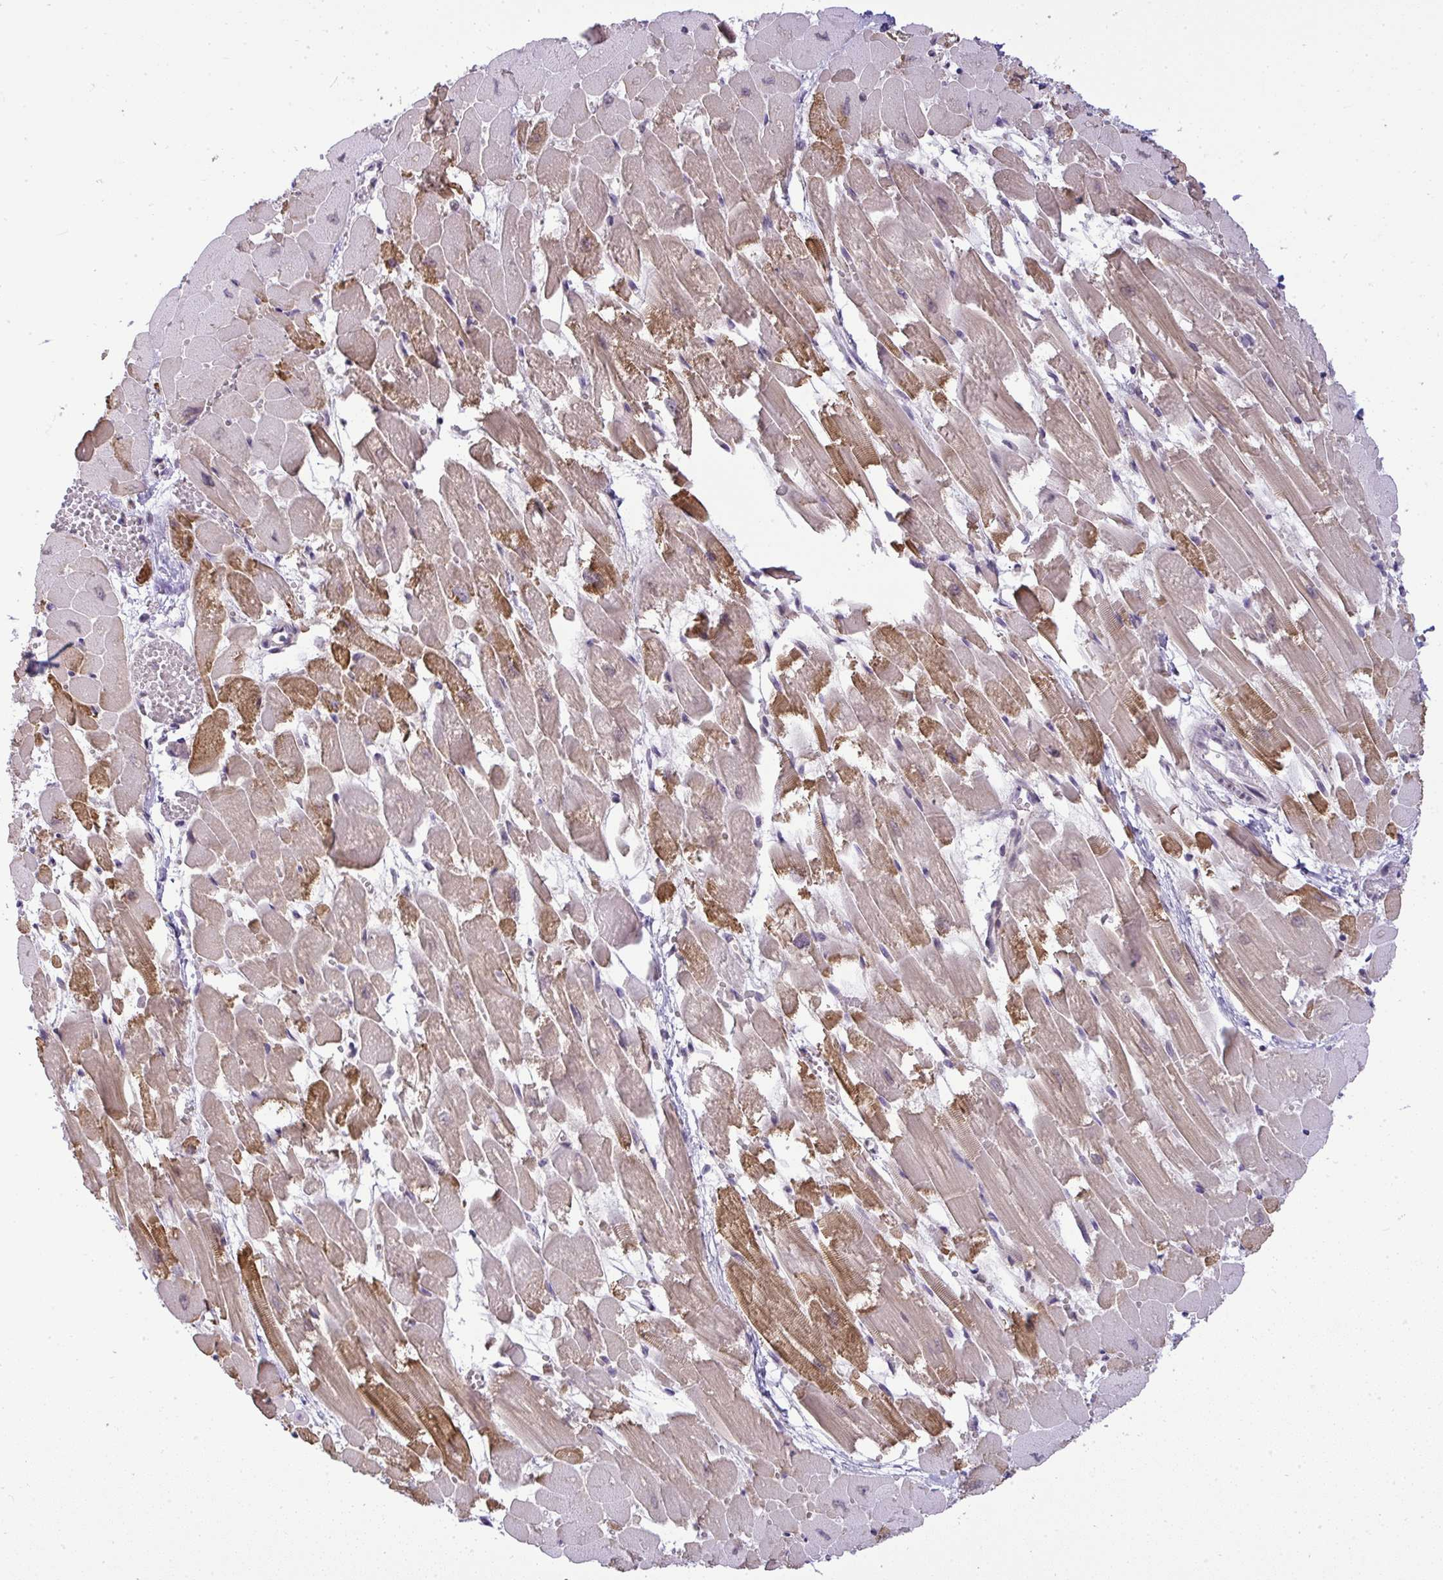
{"staining": {"intensity": "moderate", "quantity": "25%-75%", "location": "cytoplasmic/membranous"}, "tissue": "heart muscle", "cell_type": "Cardiomyocytes", "image_type": "normal", "snomed": [{"axis": "morphology", "description": "Normal tissue, NOS"}, {"axis": "topography", "description": "Heart"}], "caption": "Protein expression analysis of benign heart muscle displays moderate cytoplasmic/membranous expression in about 25%-75% of cardiomyocytes.", "gene": "DZIP1", "patient": {"sex": "female", "age": 52}}